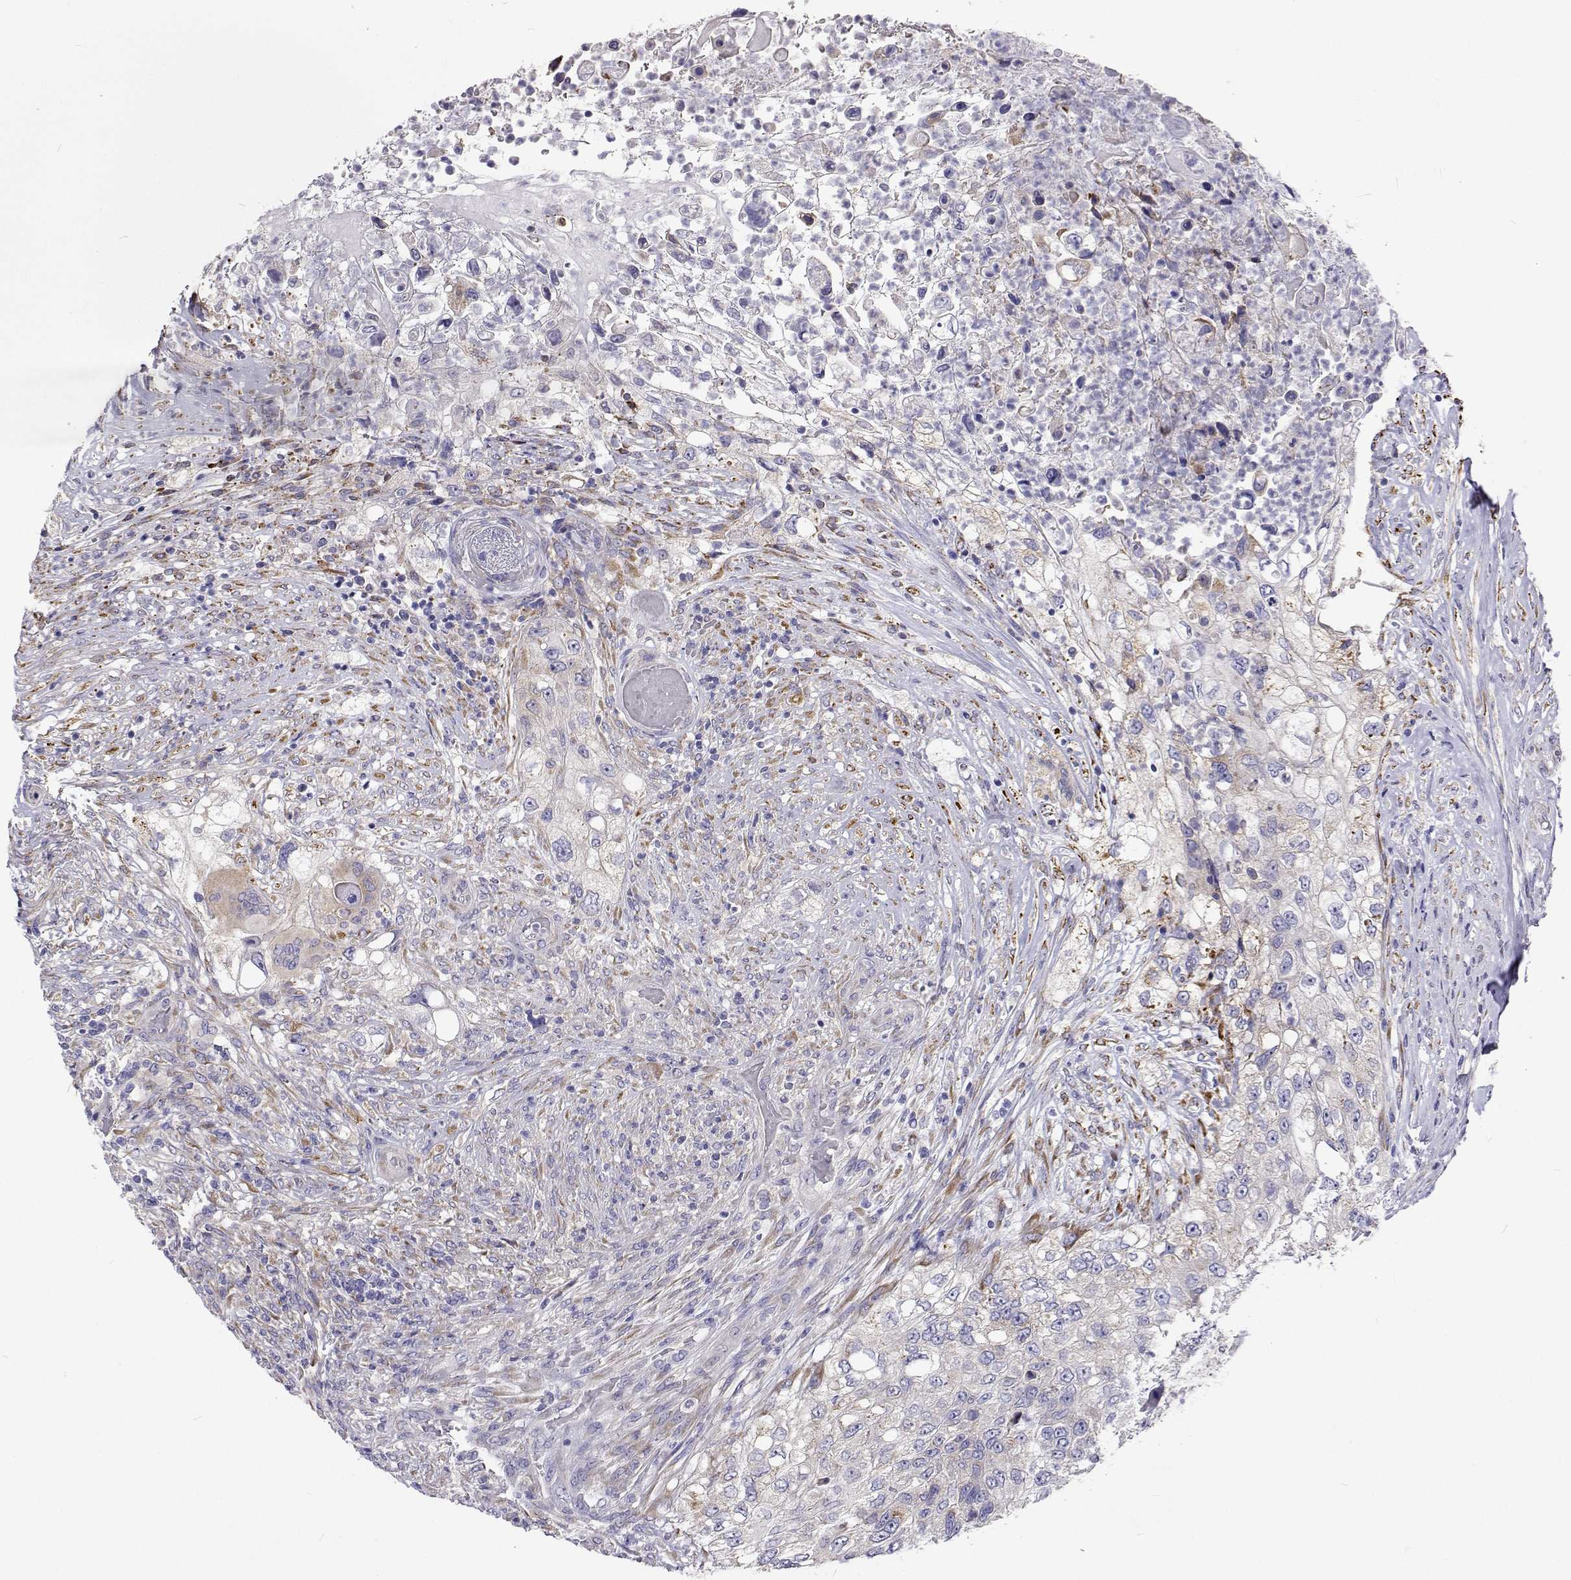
{"staining": {"intensity": "moderate", "quantity": "<25%", "location": "cytoplasmic/membranous"}, "tissue": "urothelial cancer", "cell_type": "Tumor cells", "image_type": "cancer", "snomed": [{"axis": "morphology", "description": "Urothelial carcinoma, High grade"}, {"axis": "topography", "description": "Urinary bladder"}], "caption": "Protein analysis of high-grade urothelial carcinoma tissue exhibits moderate cytoplasmic/membranous positivity in about <25% of tumor cells.", "gene": "LHFPL7", "patient": {"sex": "female", "age": 60}}